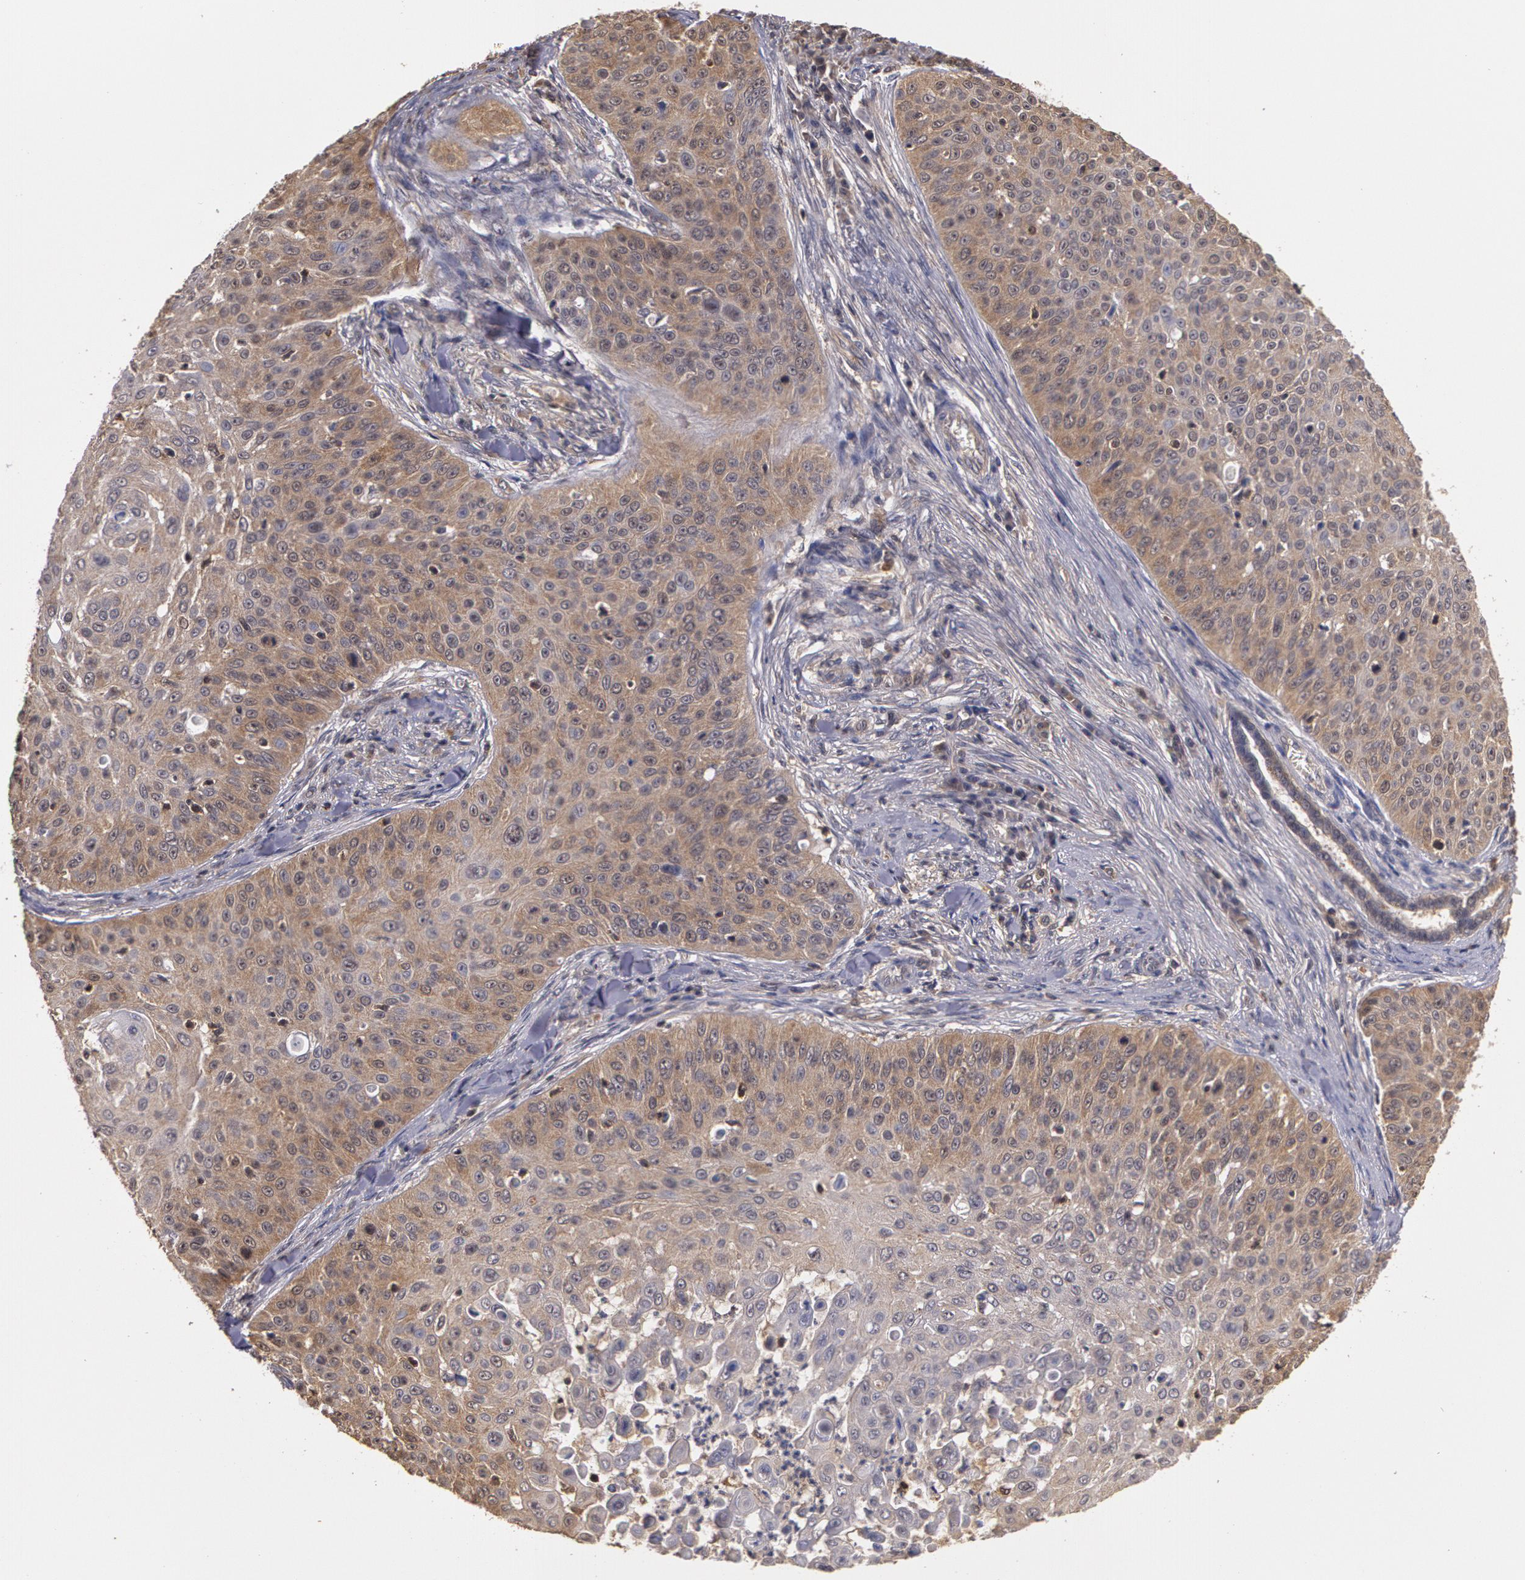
{"staining": {"intensity": "weak", "quantity": "25%-75%", "location": "cytoplasmic/membranous"}, "tissue": "skin cancer", "cell_type": "Tumor cells", "image_type": "cancer", "snomed": [{"axis": "morphology", "description": "Squamous cell carcinoma, NOS"}, {"axis": "topography", "description": "Skin"}], "caption": "Human skin cancer (squamous cell carcinoma) stained with a brown dye reveals weak cytoplasmic/membranous positive positivity in about 25%-75% of tumor cells.", "gene": "AHSA1", "patient": {"sex": "male", "age": 82}}